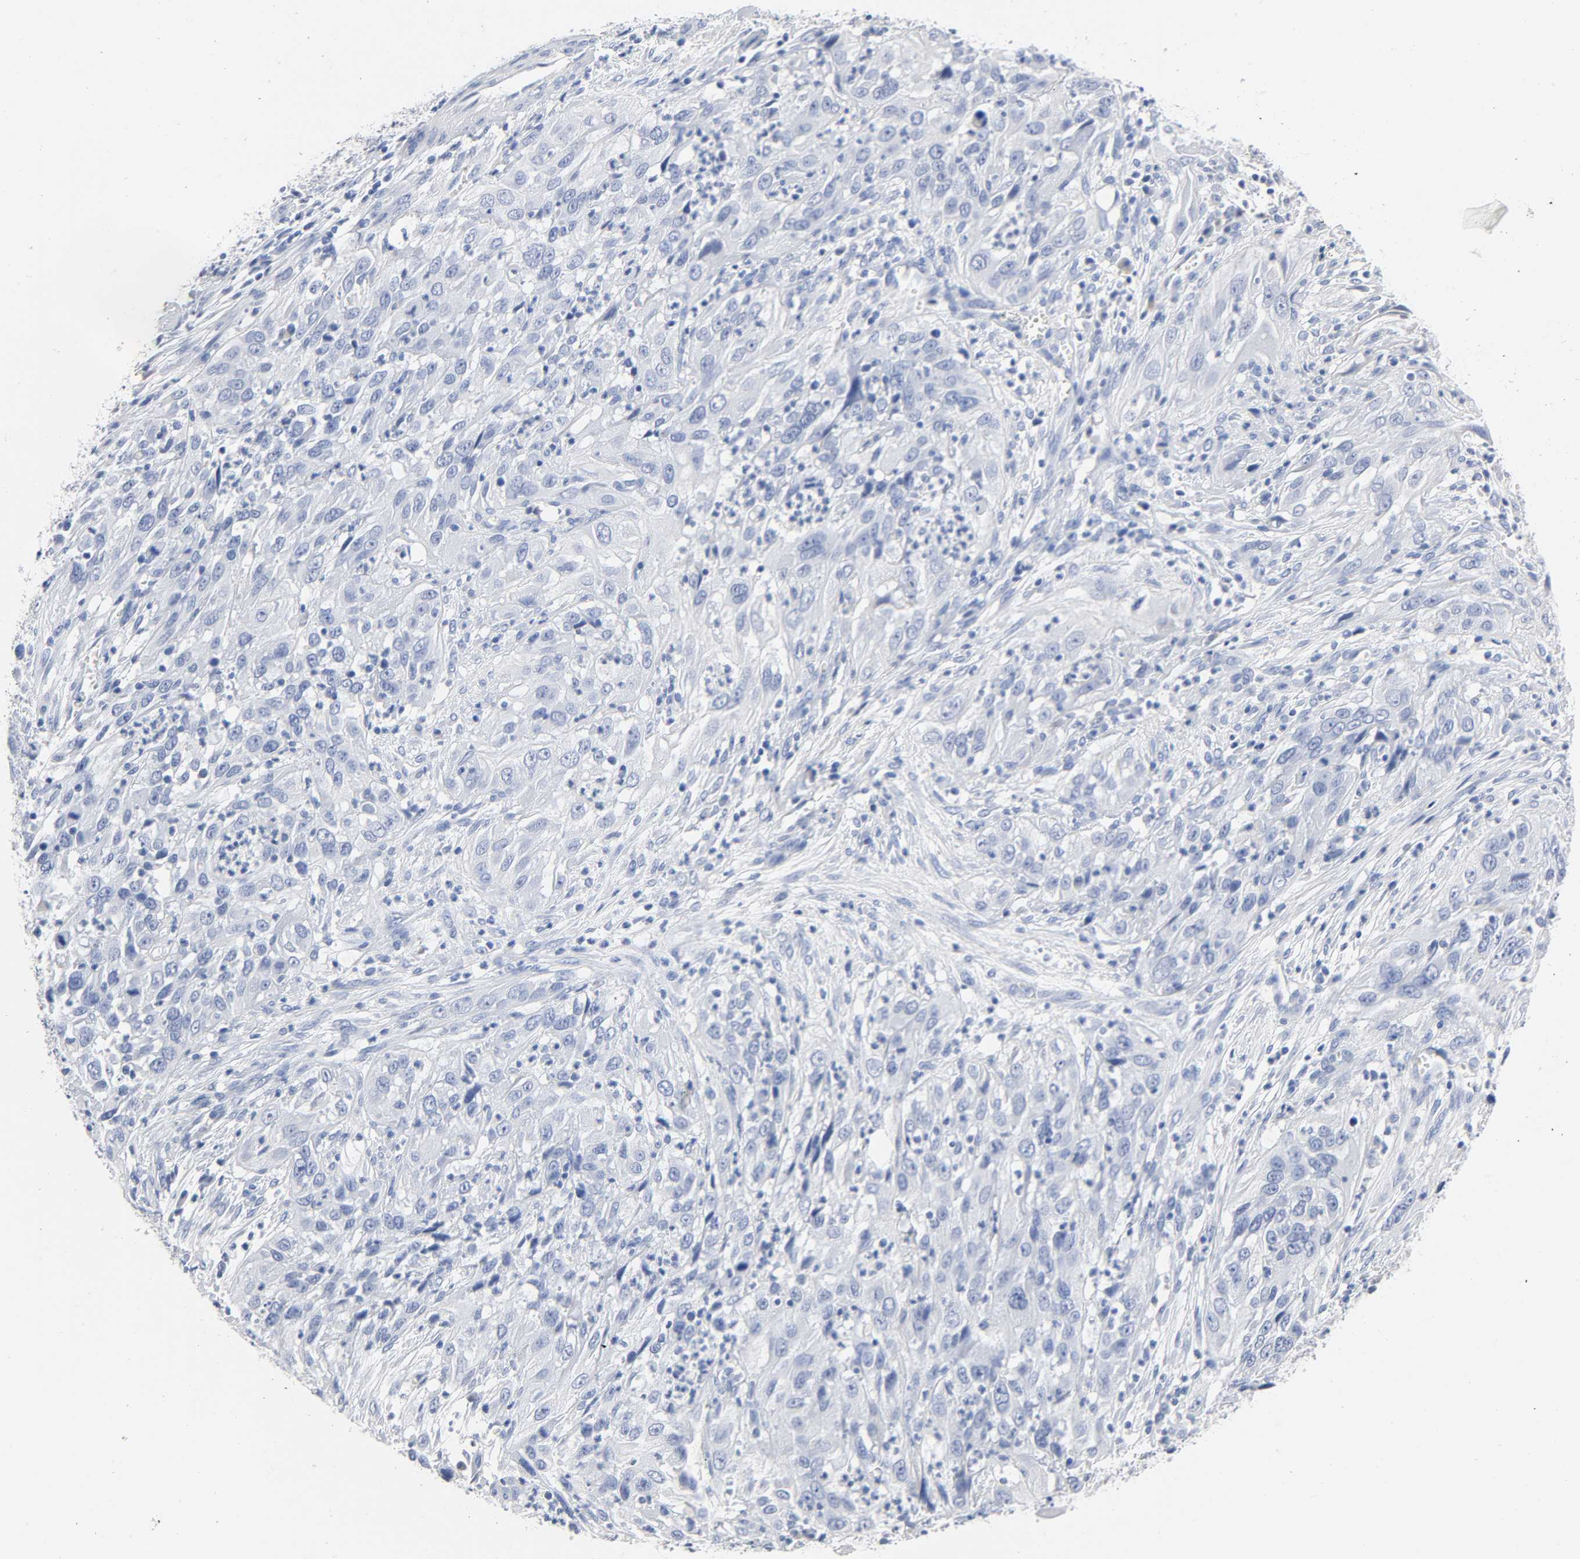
{"staining": {"intensity": "negative", "quantity": "none", "location": "none"}, "tissue": "cervical cancer", "cell_type": "Tumor cells", "image_type": "cancer", "snomed": [{"axis": "morphology", "description": "Squamous cell carcinoma, NOS"}, {"axis": "topography", "description": "Cervix"}], "caption": "The photomicrograph displays no significant positivity in tumor cells of cervical cancer. Nuclei are stained in blue.", "gene": "ACP3", "patient": {"sex": "female", "age": 32}}